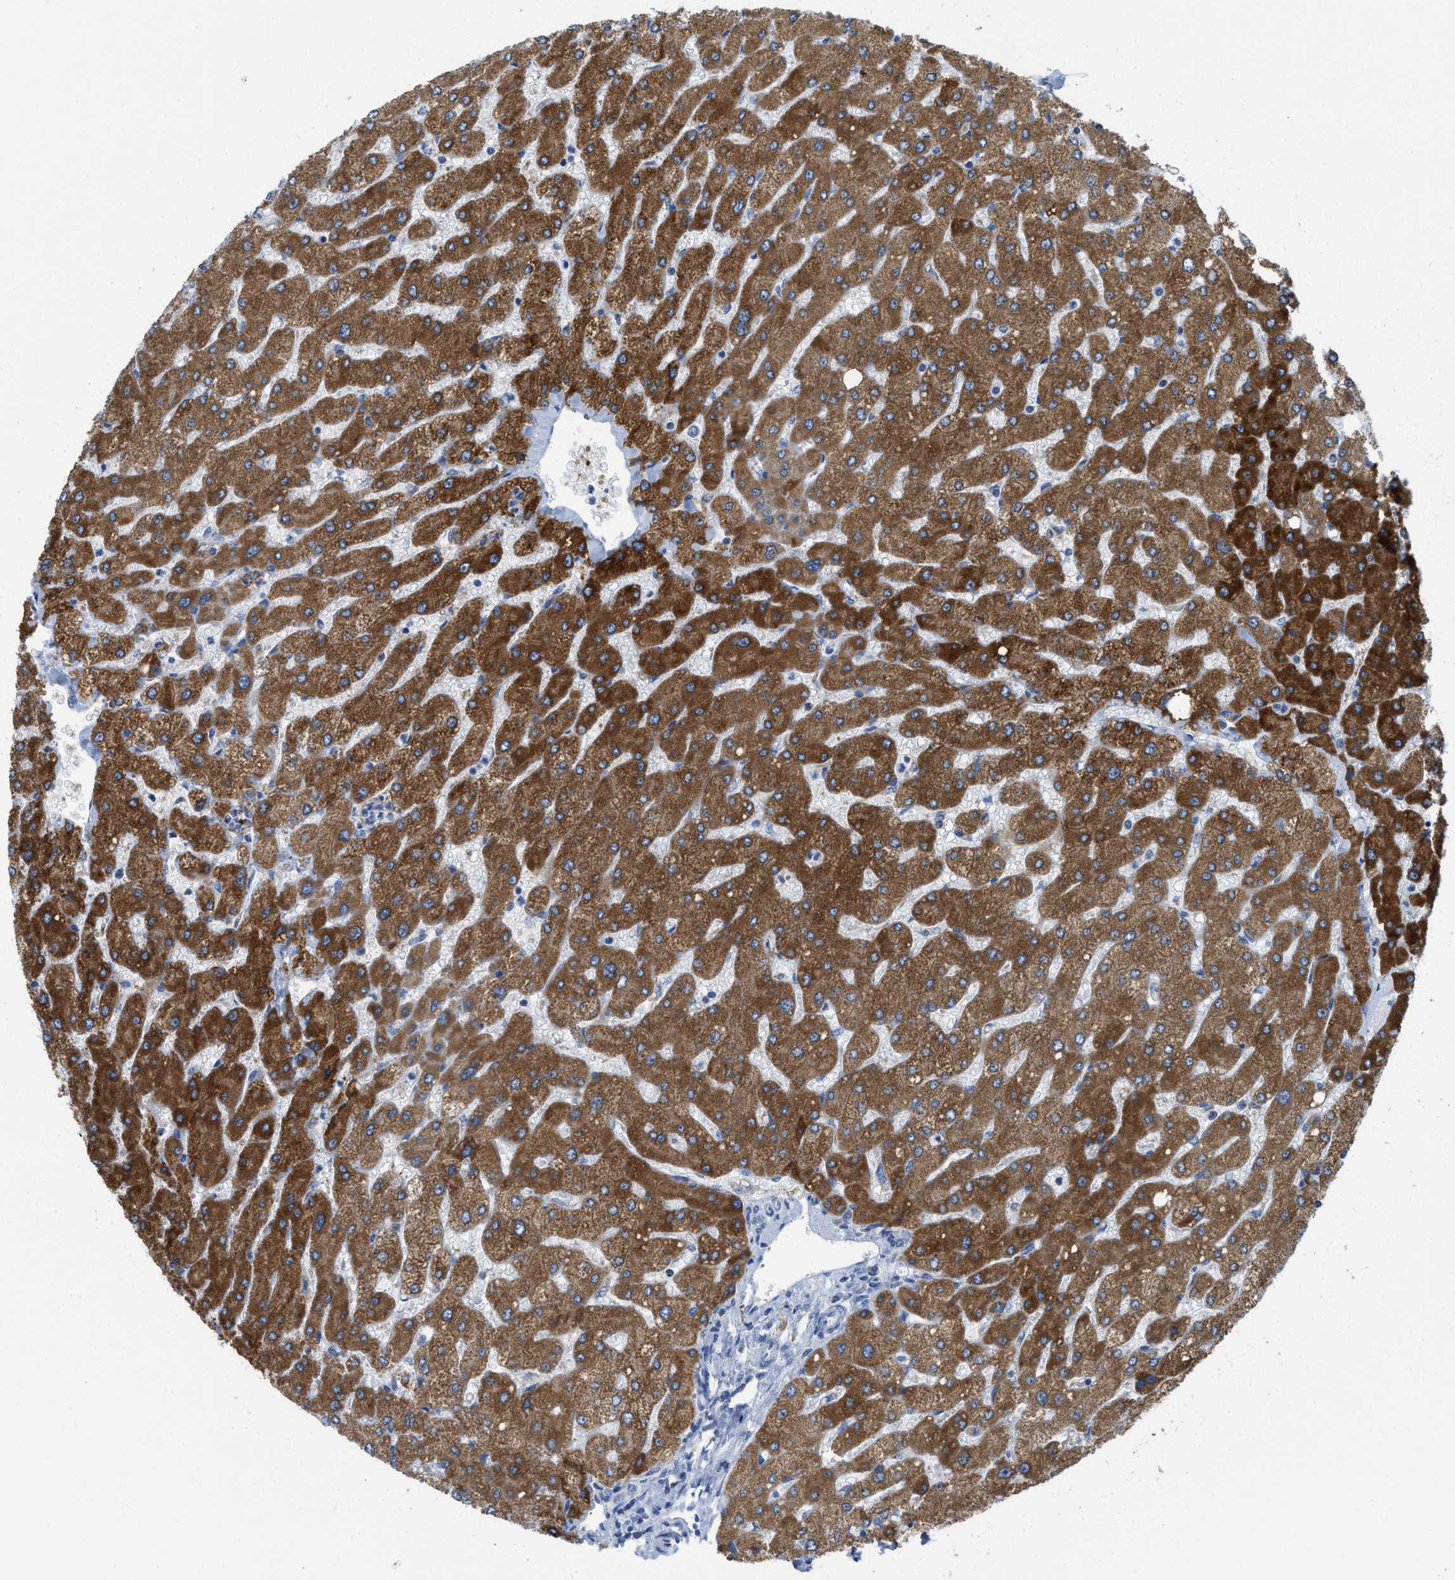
{"staining": {"intensity": "negative", "quantity": "none", "location": "none"}, "tissue": "liver", "cell_type": "Cholangiocytes", "image_type": "normal", "snomed": [{"axis": "morphology", "description": "Normal tissue, NOS"}, {"axis": "topography", "description": "Liver"}], "caption": "A high-resolution image shows immunohistochemistry (IHC) staining of normal liver, which exhibits no significant expression in cholangiocytes.", "gene": "GATD3", "patient": {"sex": "male", "age": 55}}